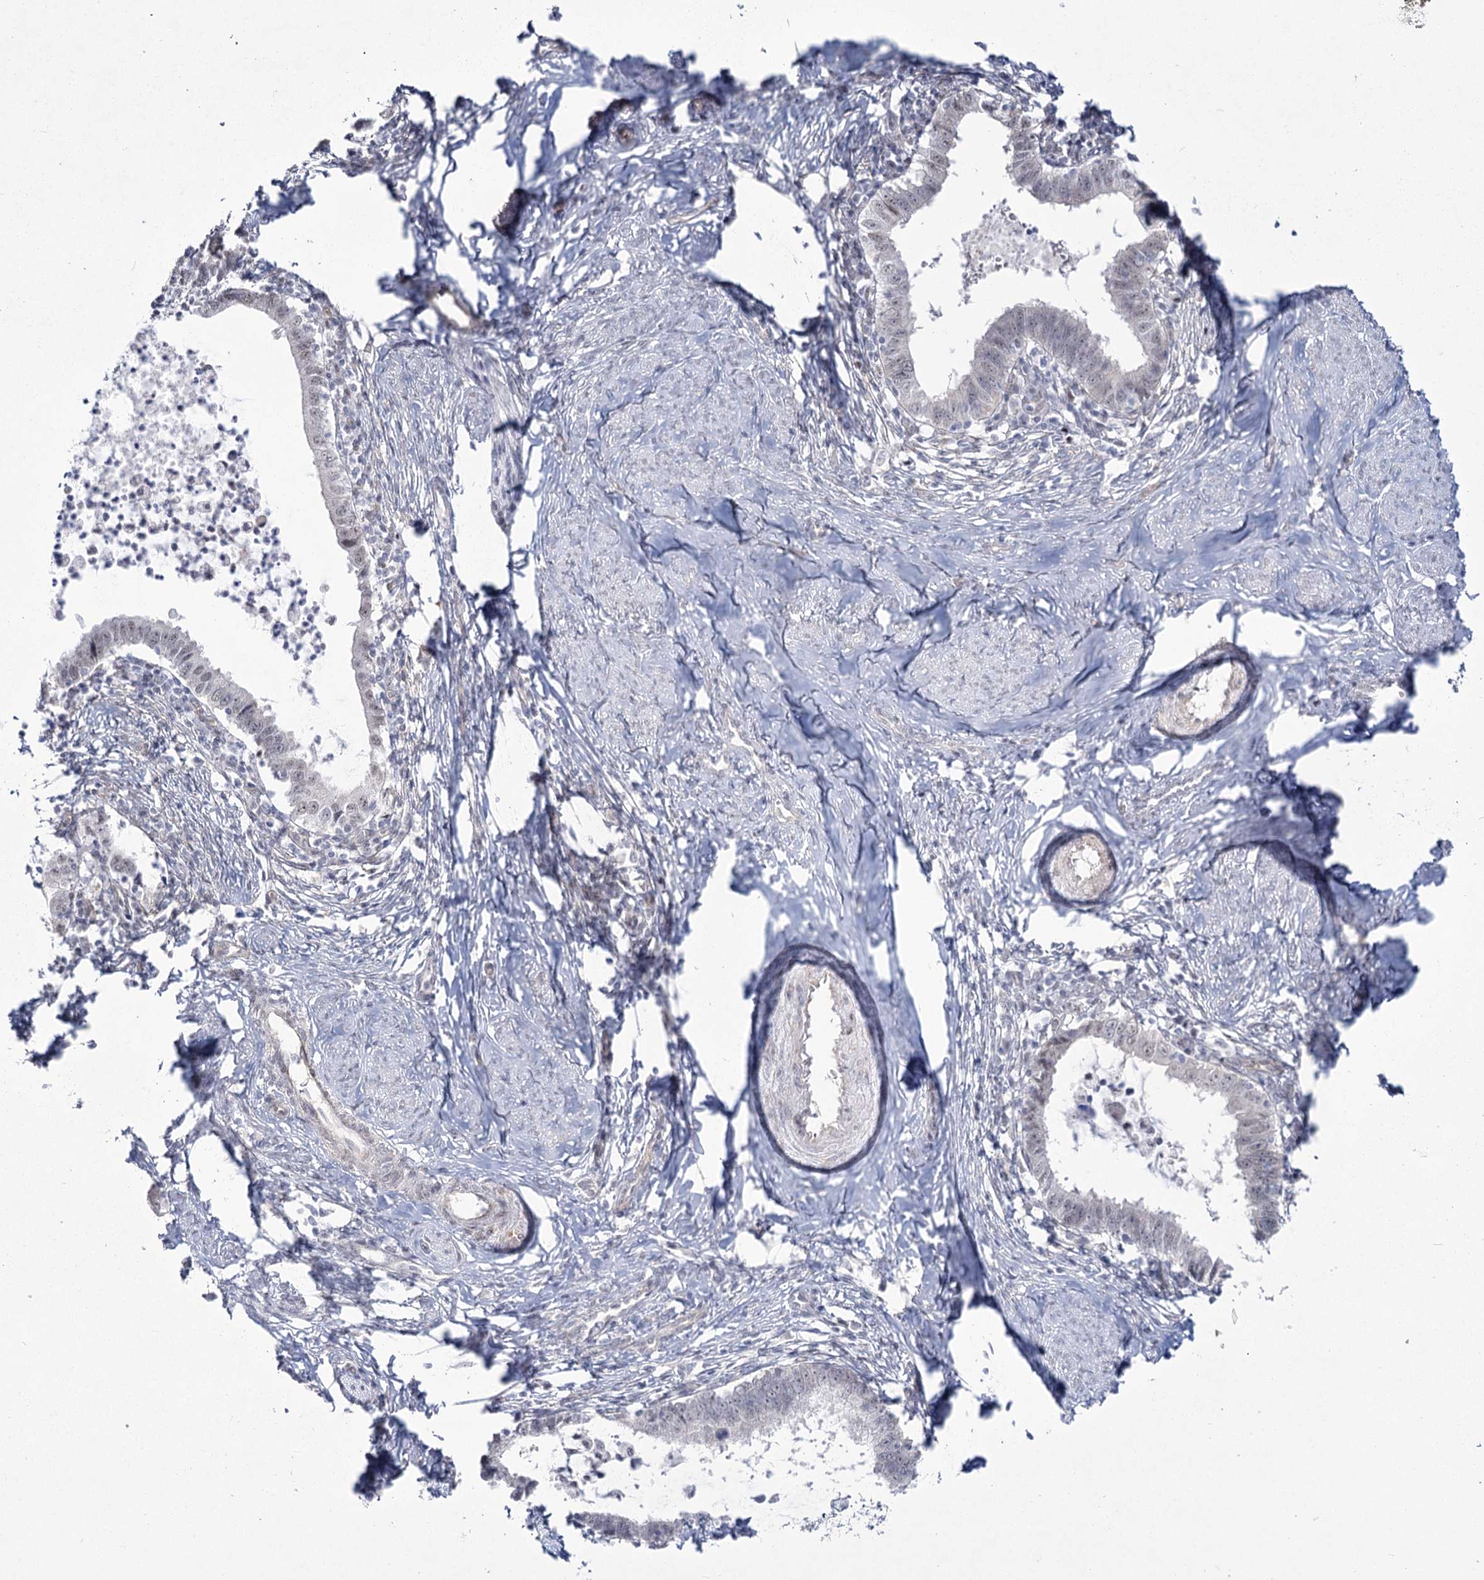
{"staining": {"intensity": "weak", "quantity": "<25%", "location": "nuclear"}, "tissue": "cervical cancer", "cell_type": "Tumor cells", "image_type": "cancer", "snomed": [{"axis": "morphology", "description": "Adenocarcinoma, NOS"}, {"axis": "topography", "description": "Cervix"}], "caption": "This is a micrograph of IHC staining of cervical cancer (adenocarcinoma), which shows no staining in tumor cells.", "gene": "YBX3", "patient": {"sex": "female", "age": 36}}